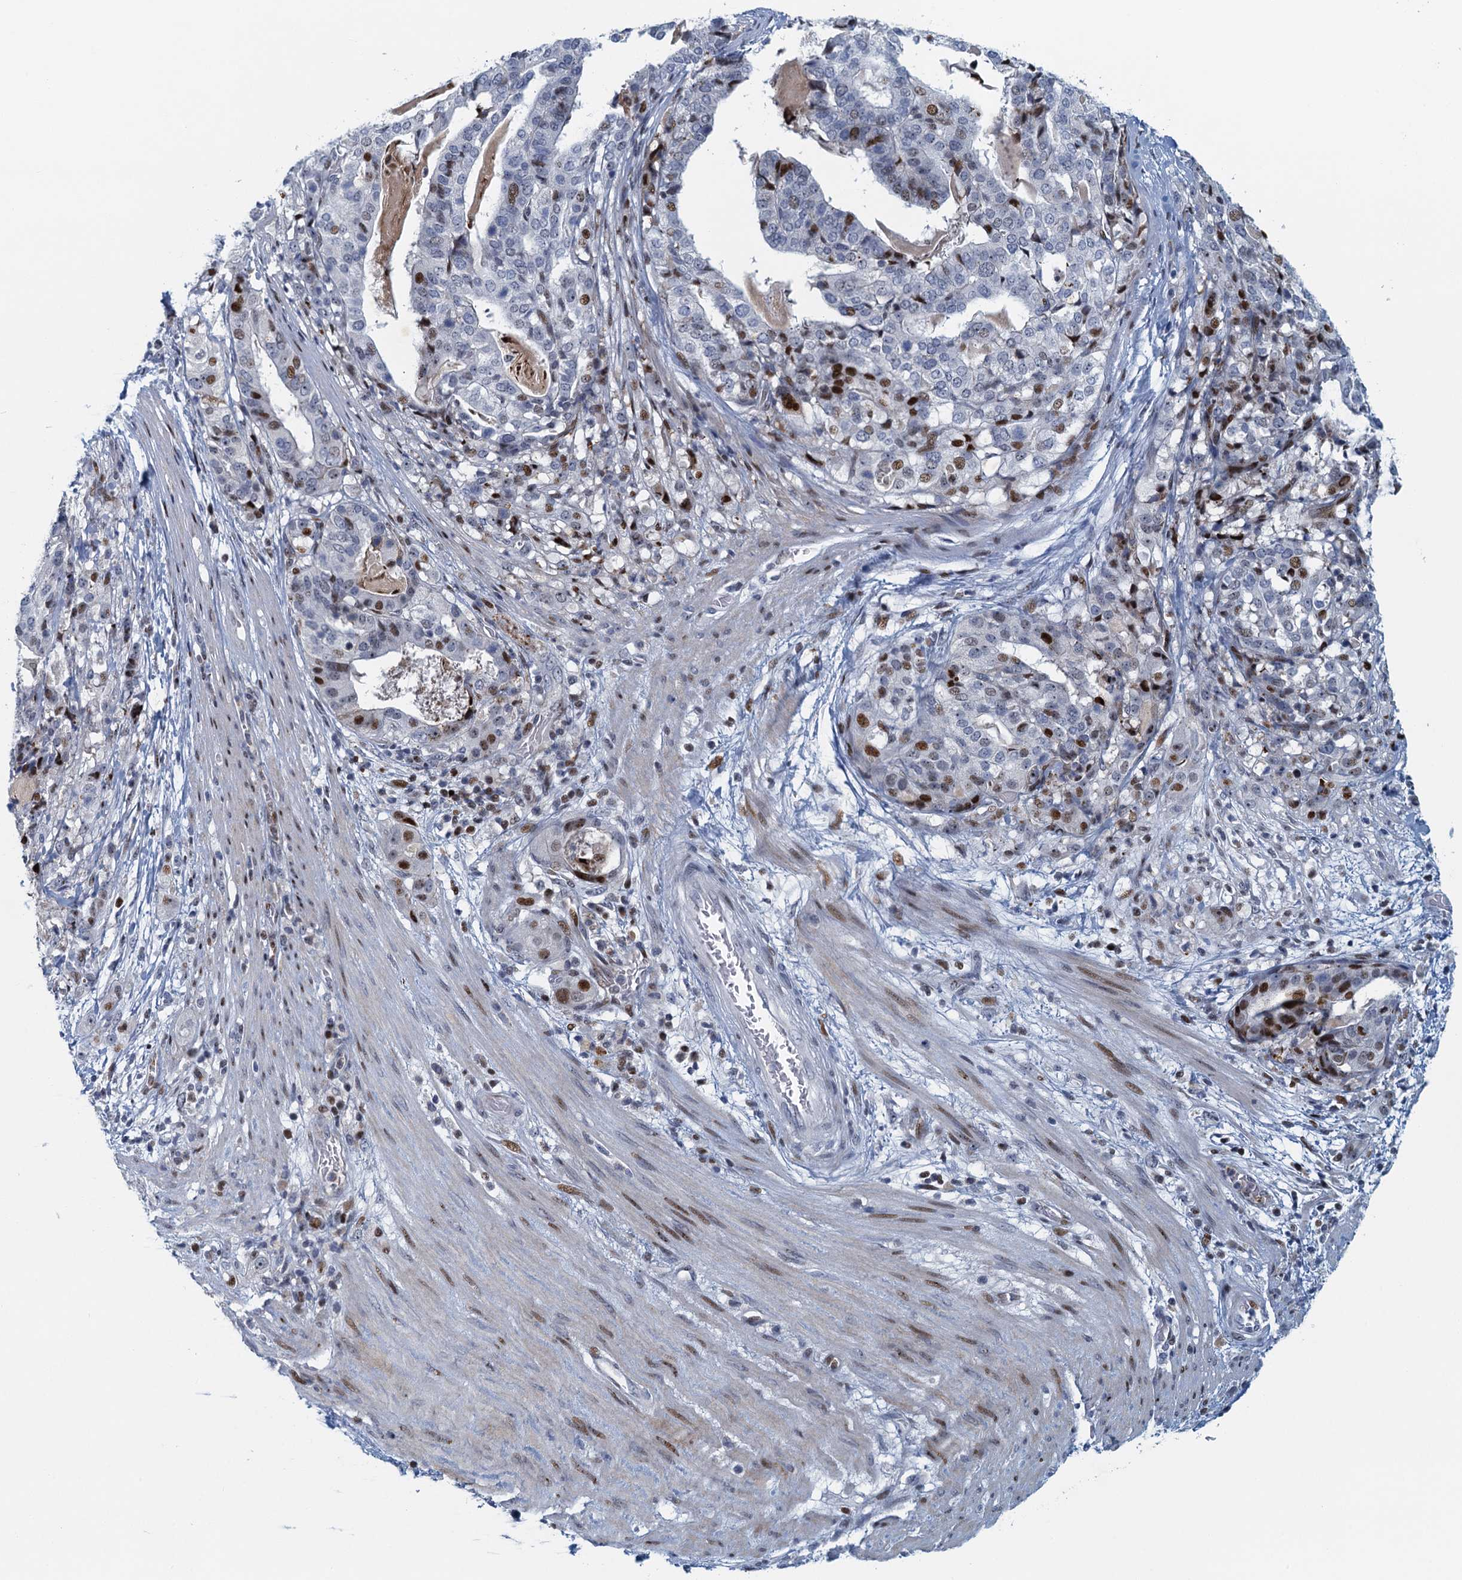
{"staining": {"intensity": "moderate", "quantity": "<25%", "location": "nuclear"}, "tissue": "stomach cancer", "cell_type": "Tumor cells", "image_type": "cancer", "snomed": [{"axis": "morphology", "description": "Adenocarcinoma, NOS"}, {"axis": "topography", "description": "Stomach"}], "caption": "Stomach cancer (adenocarcinoma) tissue displays moderate nuclear positivity in approximately <25% of tumor cells, visualized by immunohistochemistry.", "gene": "ANKRD13D", "patient": {"sex": "male", "age": 48}}